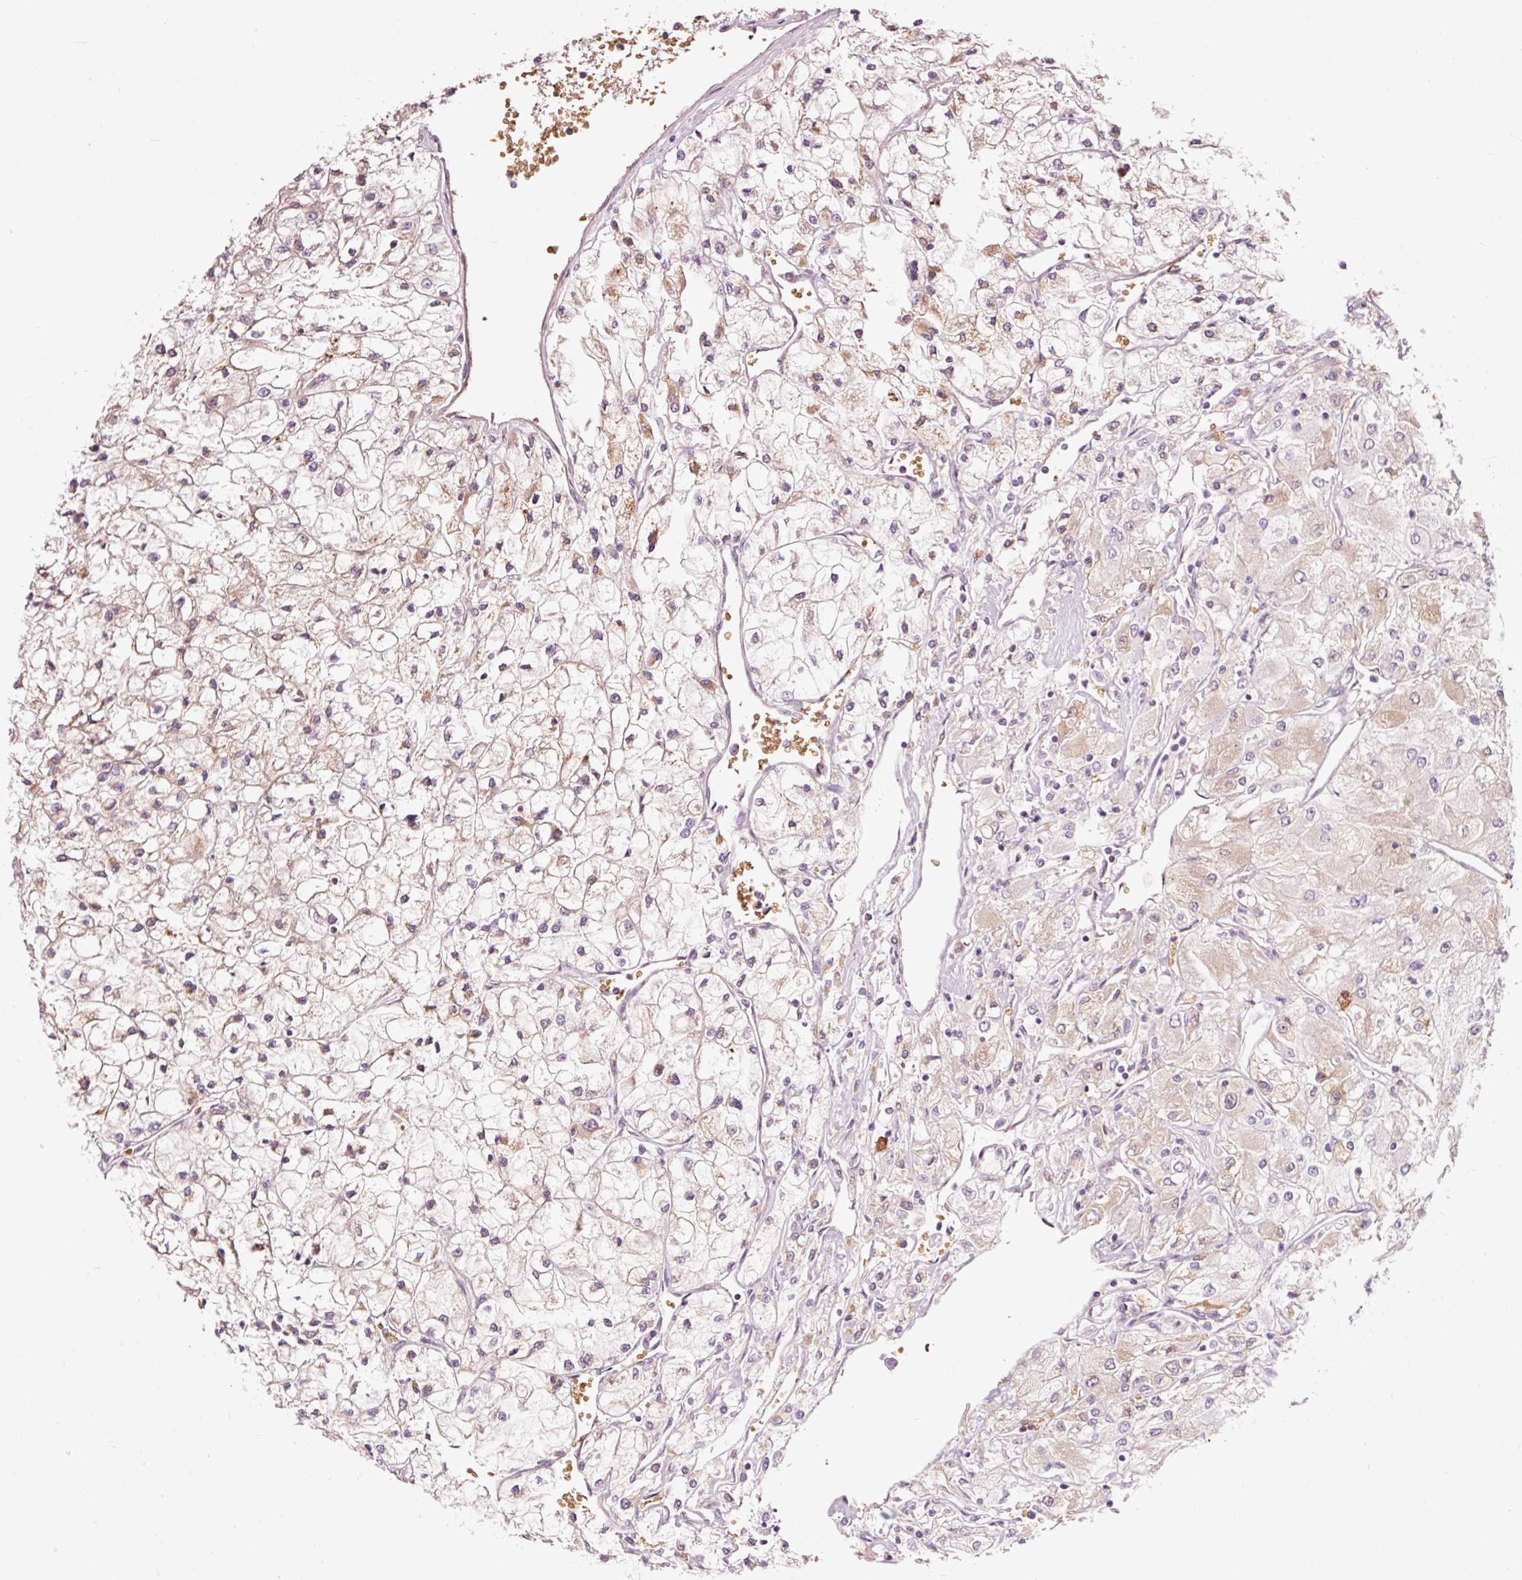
{"staining": {"intensity": "weak", "quantity": "25%-75%", "location": "cytoplasmic/membranous"}, "tissue": "renal cancer", "cell_type": "Tumor cells", "image_type": "cancer", "snomed": [{"axis": "morphology", "description": "Adenocarcinoma, NOS"}, {"axis": "topography", "description": "Kidney"}], "caption": "This is an image of immunohistochemistry (IHC) staining of renal cancer (adenocarcinoma), which shows weak positivity in the cytoplasmic/membranous of tumor cells.", "gene": "LDHAL6B", "patient": {"sex": "male", "age": 80}}